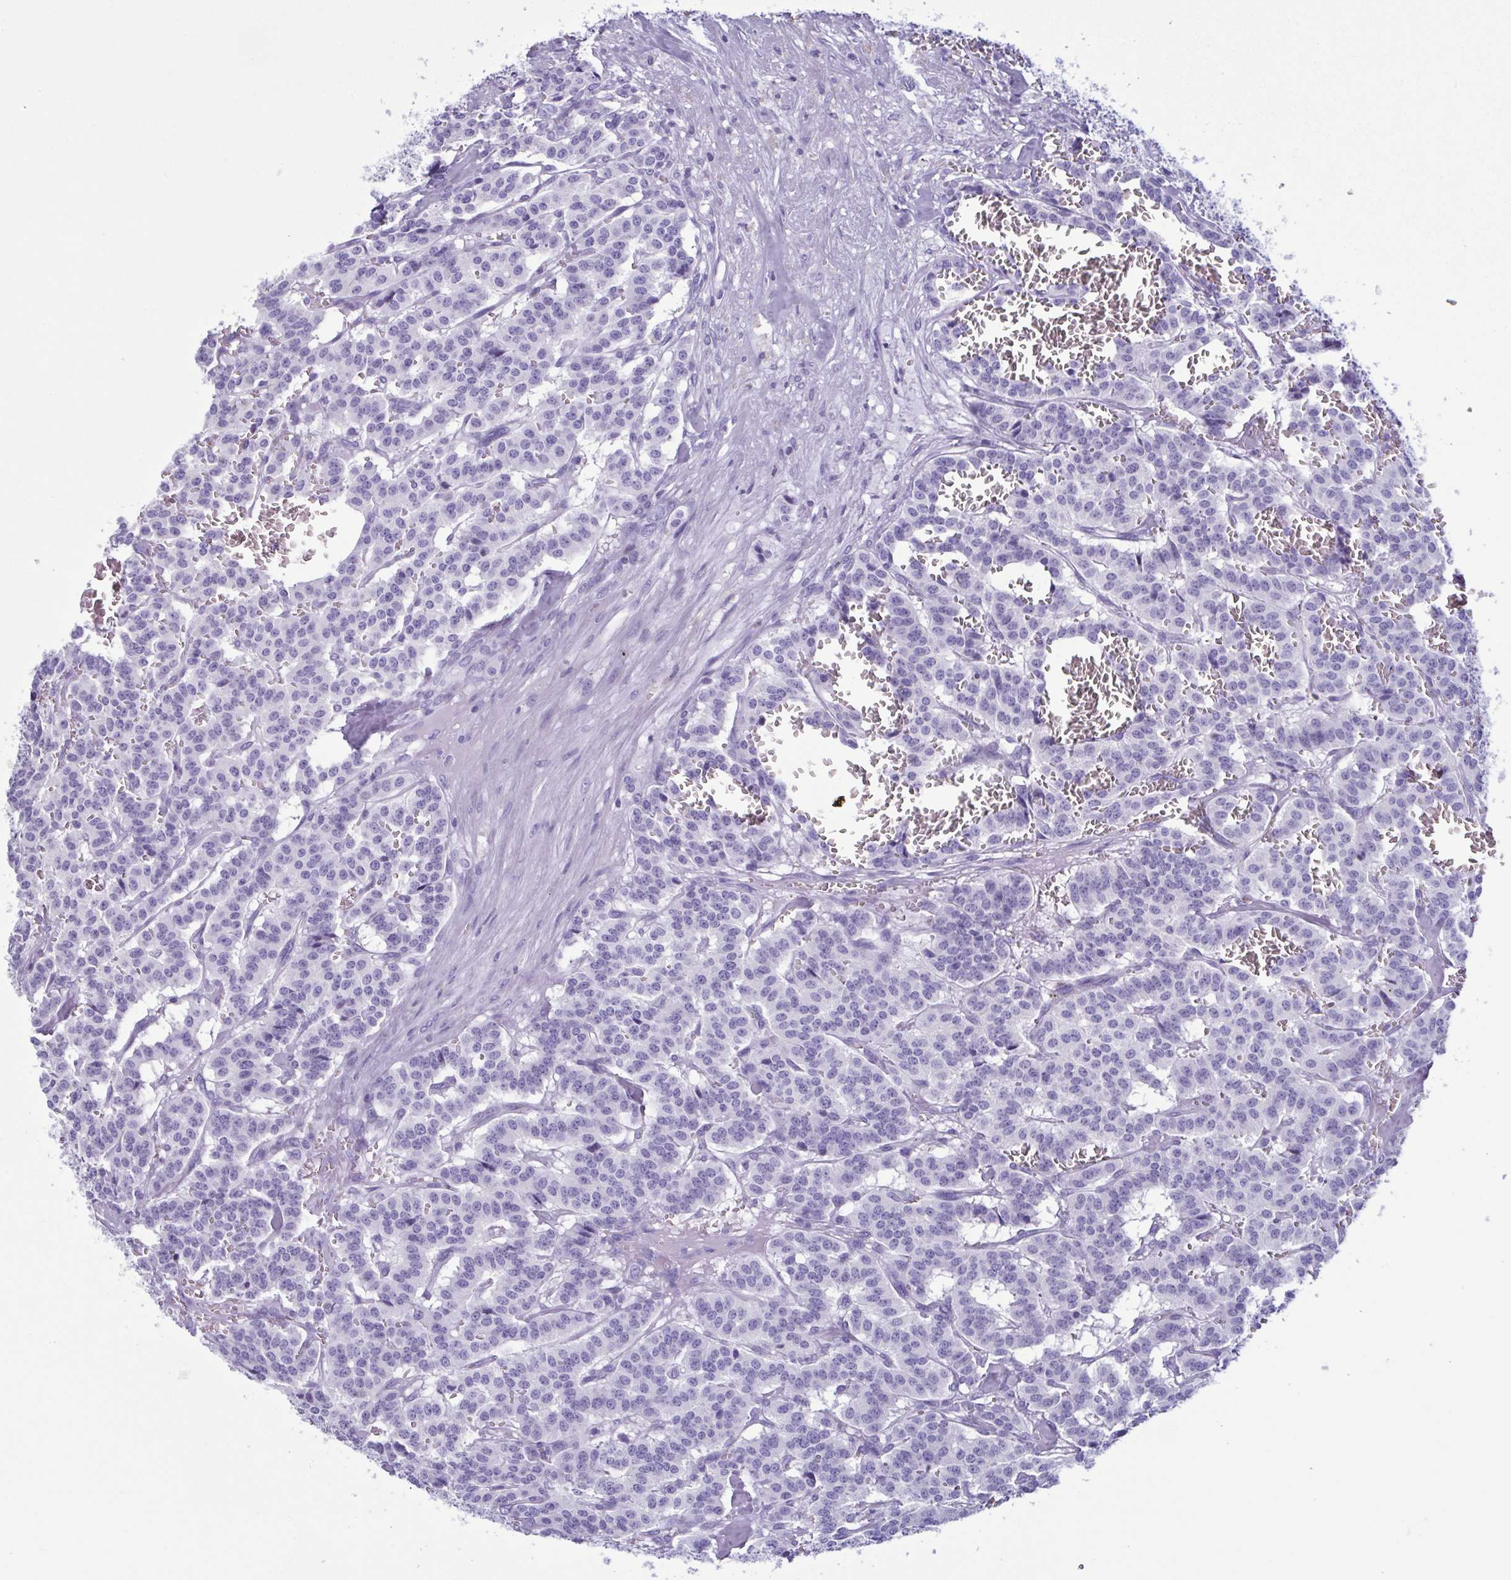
{"staining": {"intensity": "negative", "quantity": "none", "location": "none"}, "tissue": "carcinoid", "cell_type": "Tumor cells", "image_type": "cancer", "snomed": [{"axis": "morphology", "description": "Normal tissue, NOS"}, {"axis": "morphology", "description": "Carcinoid, malignant, NOS"}, {"axis": "topography", "description": "Lung"}], "caption": "Carcinoid (malignant) was stained to show a protein in brown. There is no significant staining in tumor cells.", "gene": "LTF", "patient": {"sex": "female", "age": 46}}